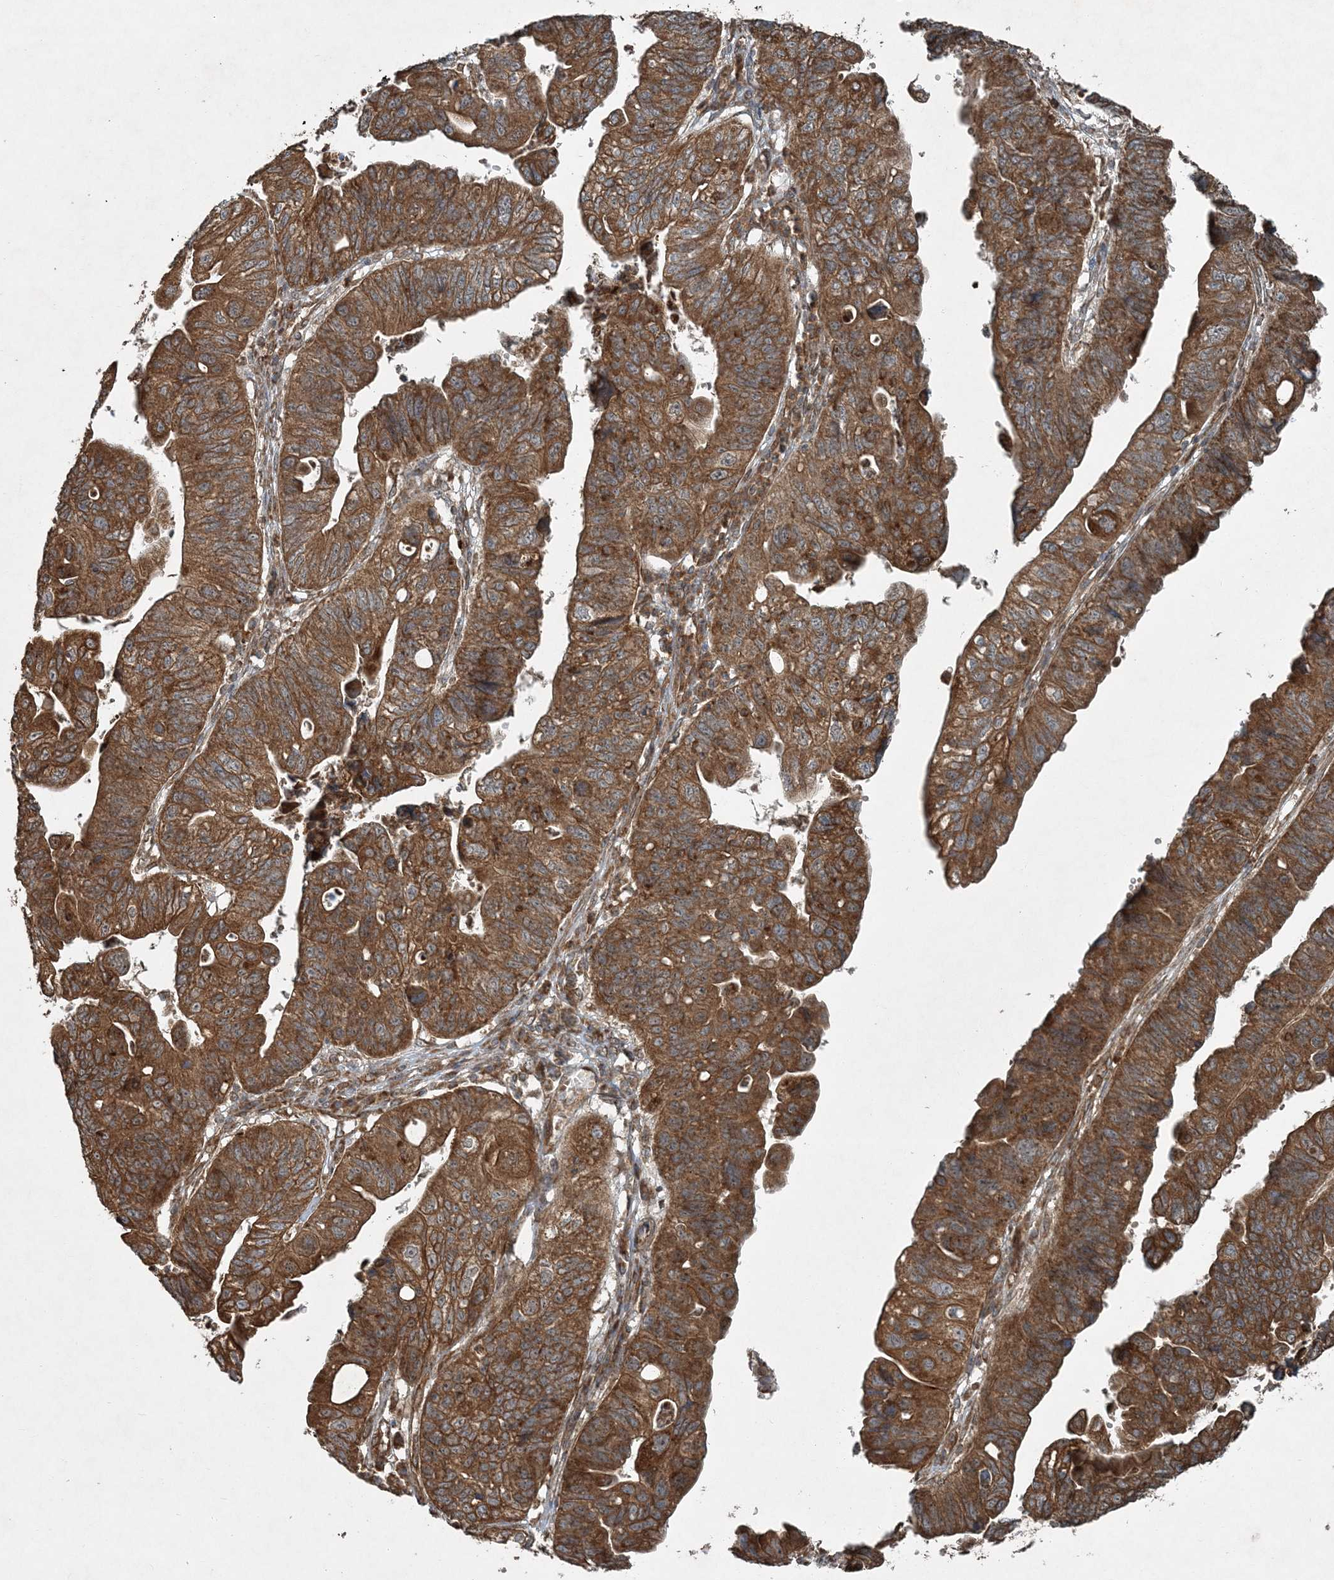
{"staining": {"intensity": "strong", "quantity": ">75%", "location": "cytoplasmic/membranous"}, "tissue": "stomach cancer", "cell_type": "Tumor cells", "image_type": "cancer", "snomed": [{"axis": "morphology", "description": "Adenocarcinoma, NOS"}, {"axis": "topography", "description": "Stomach"}], "caption": "Protein analysis of stomach adenocarcinoma tissue displays strong cytoplasmic/membranous positivity in approximately >75% of tumor cells.", "gene": "COPS7B", "patient": {"sex": "male", "age": 59}}